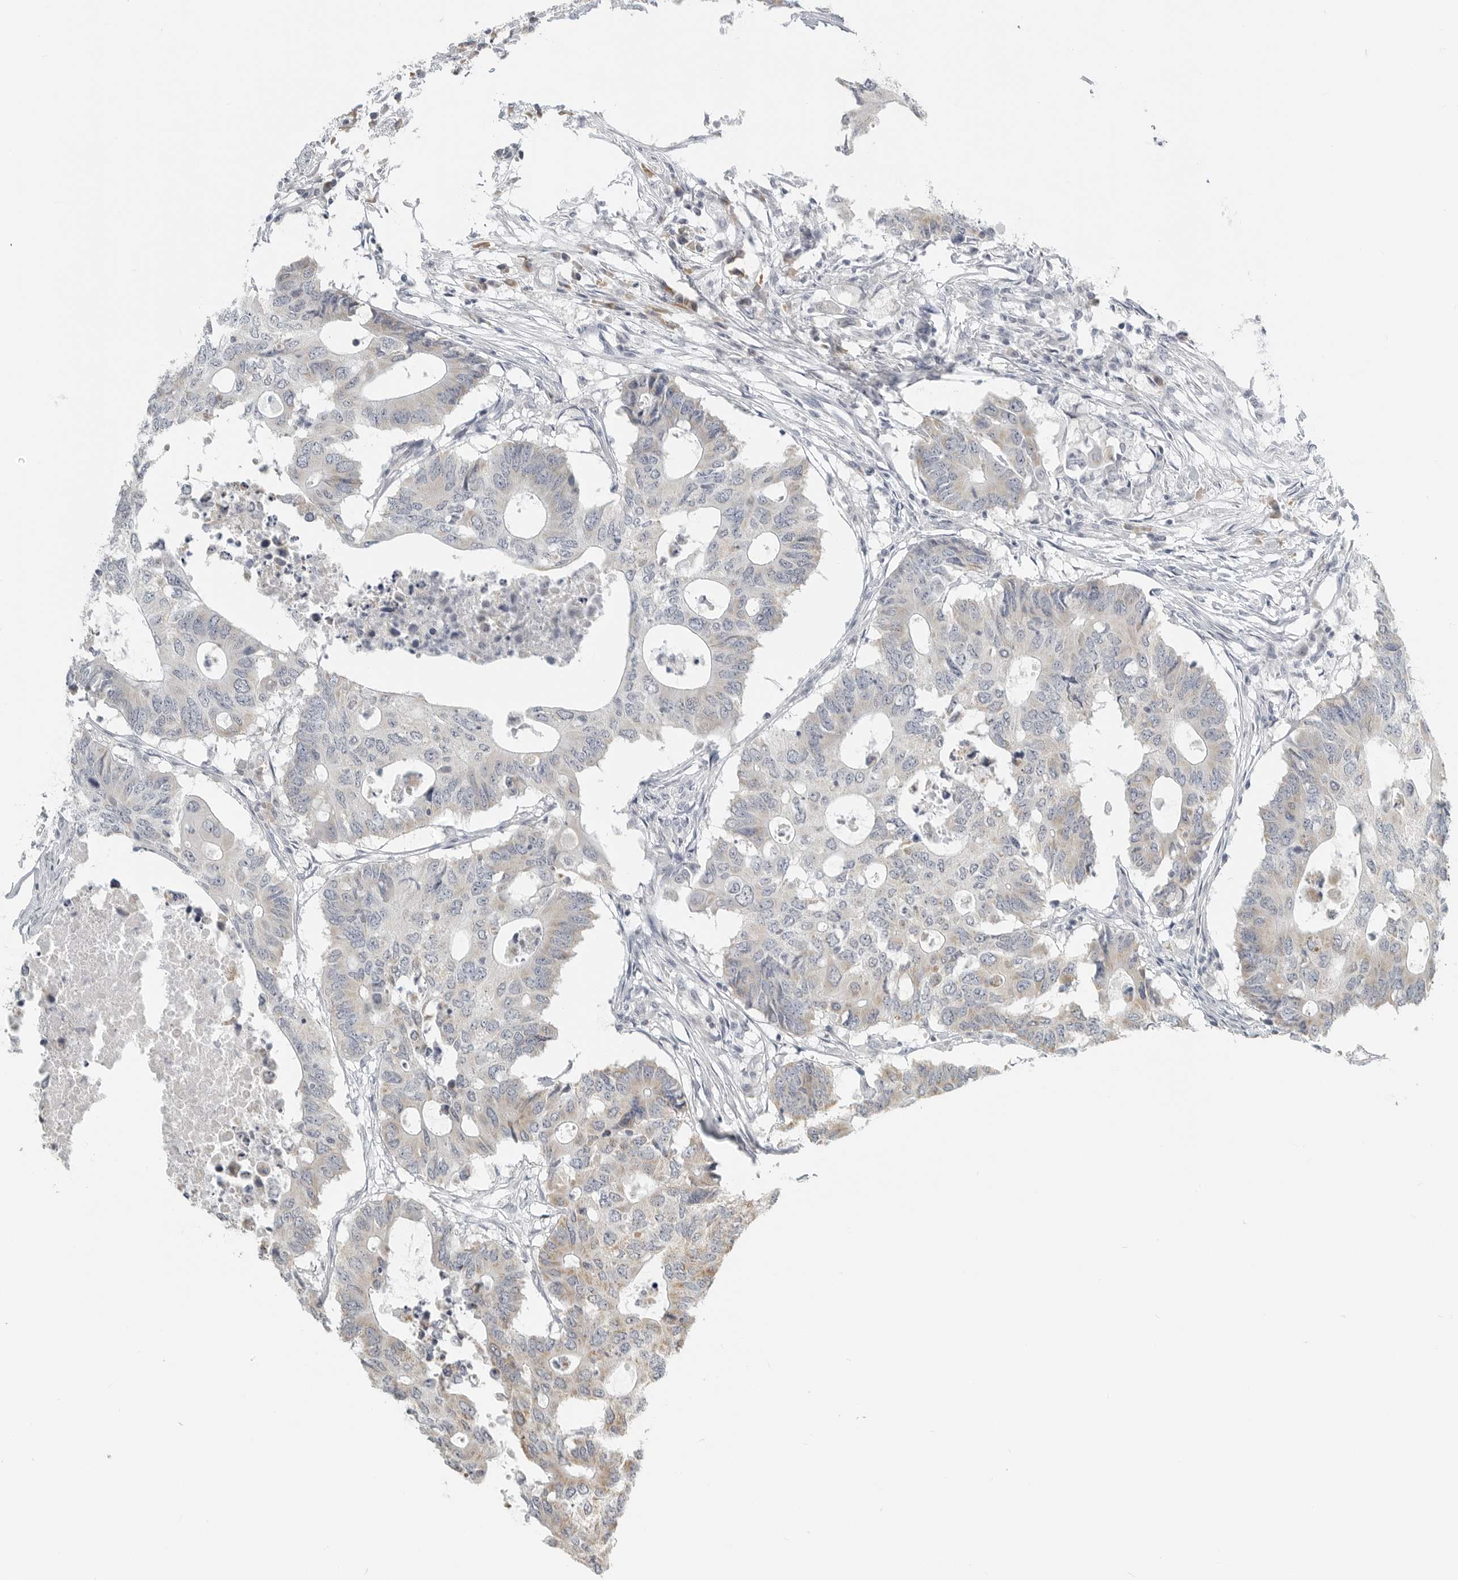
{"staining": {"intensity": "weak", "quantity": "25%-75%", "location": "cytoplasmic/membranous"}, "tissue": "colorectal cancer", "cell_type": "Tumor cells", "image_type": "cancer", "snomed": [{"axis": "morphology", "description": "Adenocarcinoma, NOS"}, {"axis": "topography", "description": "Colon"}], "caption": "Immunohistochemistry image of adenocarcinoma (colorectal) stained for a protein (brown), which displays low levels of weak cytoplasmic/membranous expression in about 25%-75% of tumor cells.", "gene": "IL12RB2", "patient": {"sex": "male", "age": 71}}